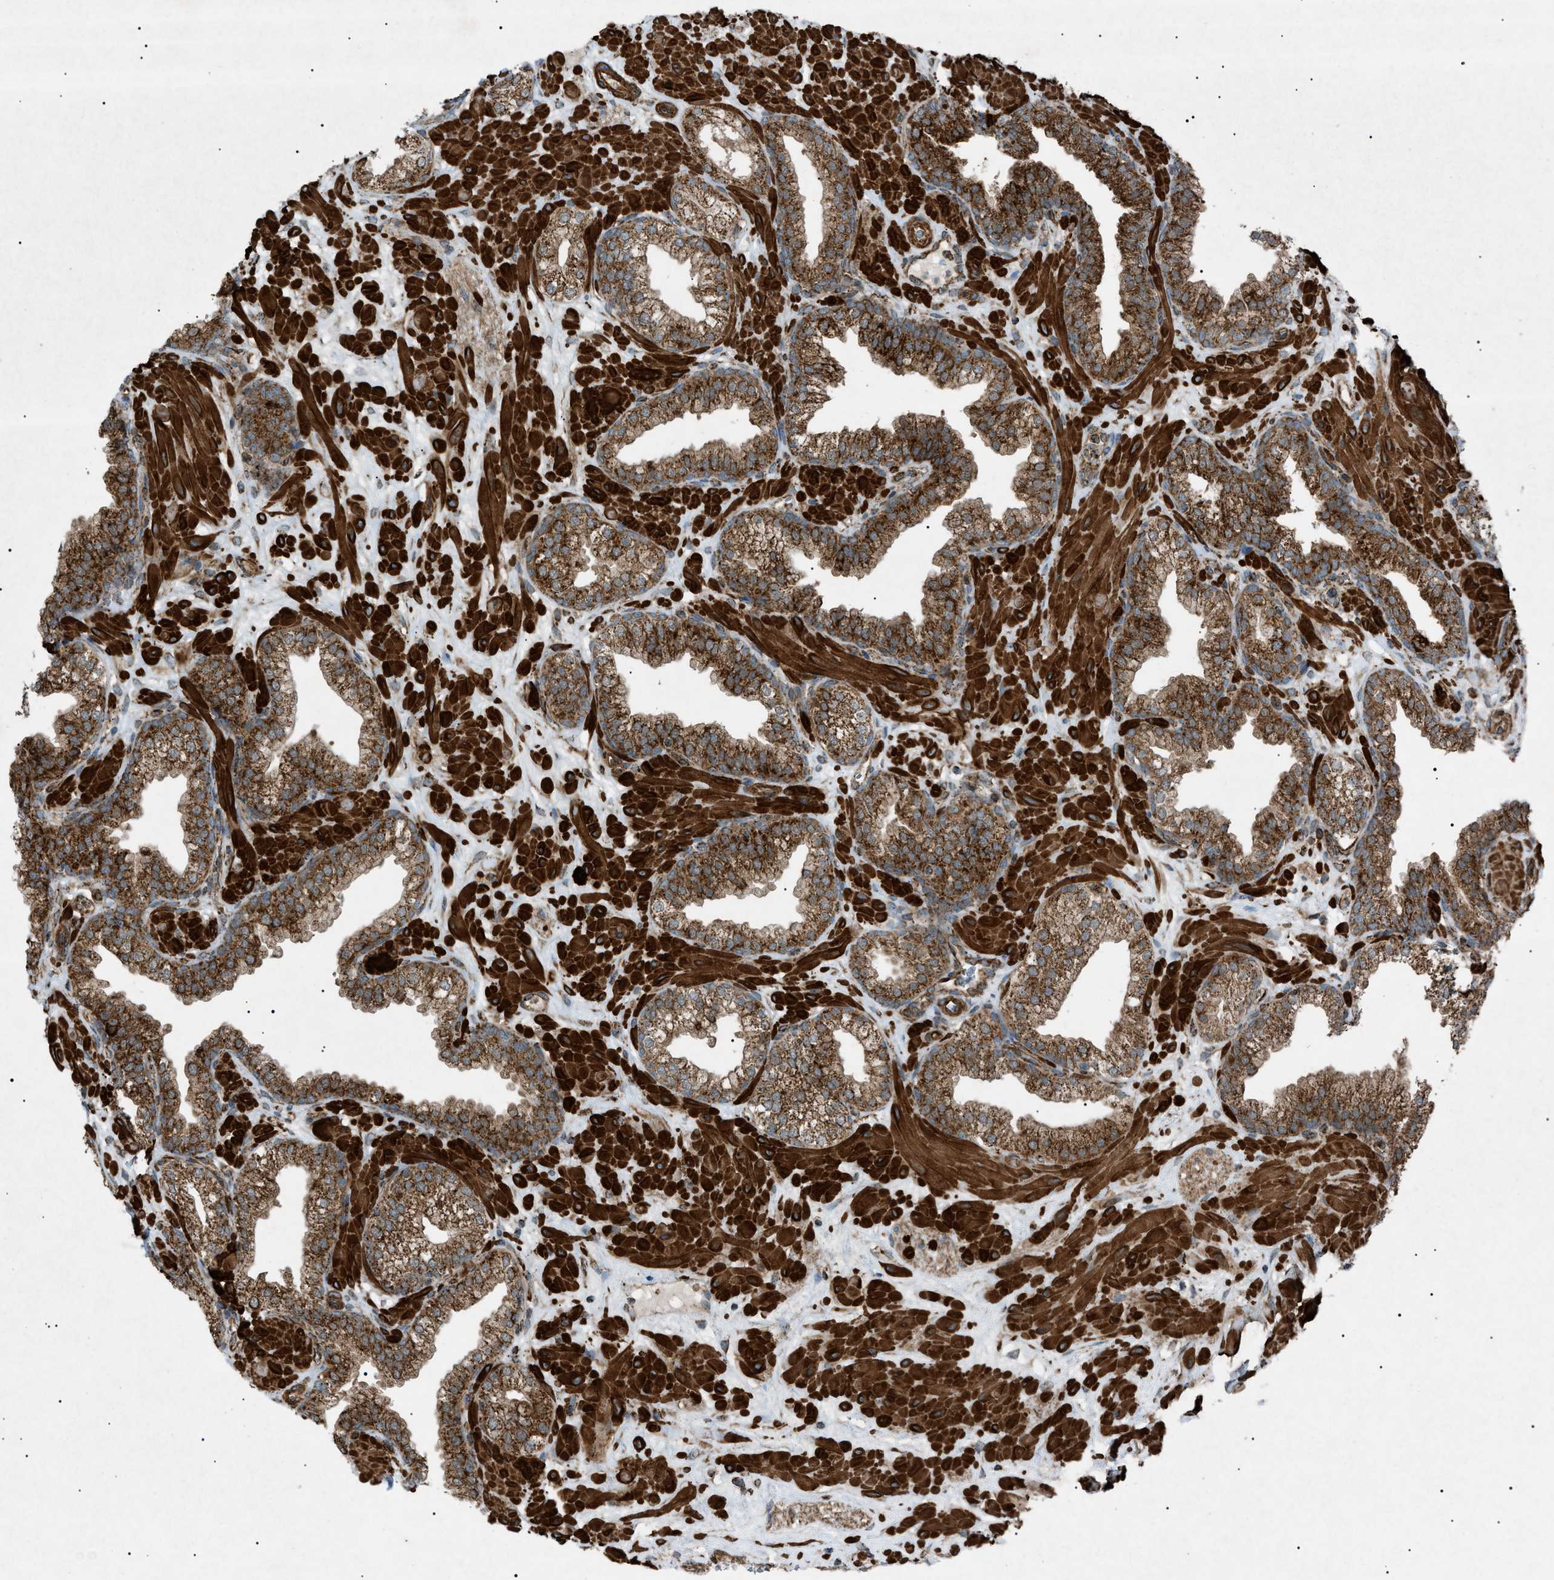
{"staining": {"intensity": "strong", "quantity": ">75%", "location": "cytoplasmic/membranous"}, "tissue": "prostate", "cell_type": "Glandular cells", "image_type": "normal", "snomed": [{"axis": "morphology", "description": "Normal tissue, NOS"}, {"axis": "morphology", "description": "Urothelial carcinoma, Low grade"}, {"axis": "topography", "description": "Urinary bladder"}, {"axis": "topography", "description": "Prostate"}], "caption": "Immunohistochemistry (DAB (3,3'-diaminobenzidine)) staining of normal human prostate reveals strong cytoplasmic/membranous protein positivity in approximately >75% of glandular cells. (DAB (3,3'-diaminobenzidine) = brown stain, brightfield microscopy at high magnification).", "gene": "C1GALT1C1", "patient": {"sex": "male", "age": 60}}